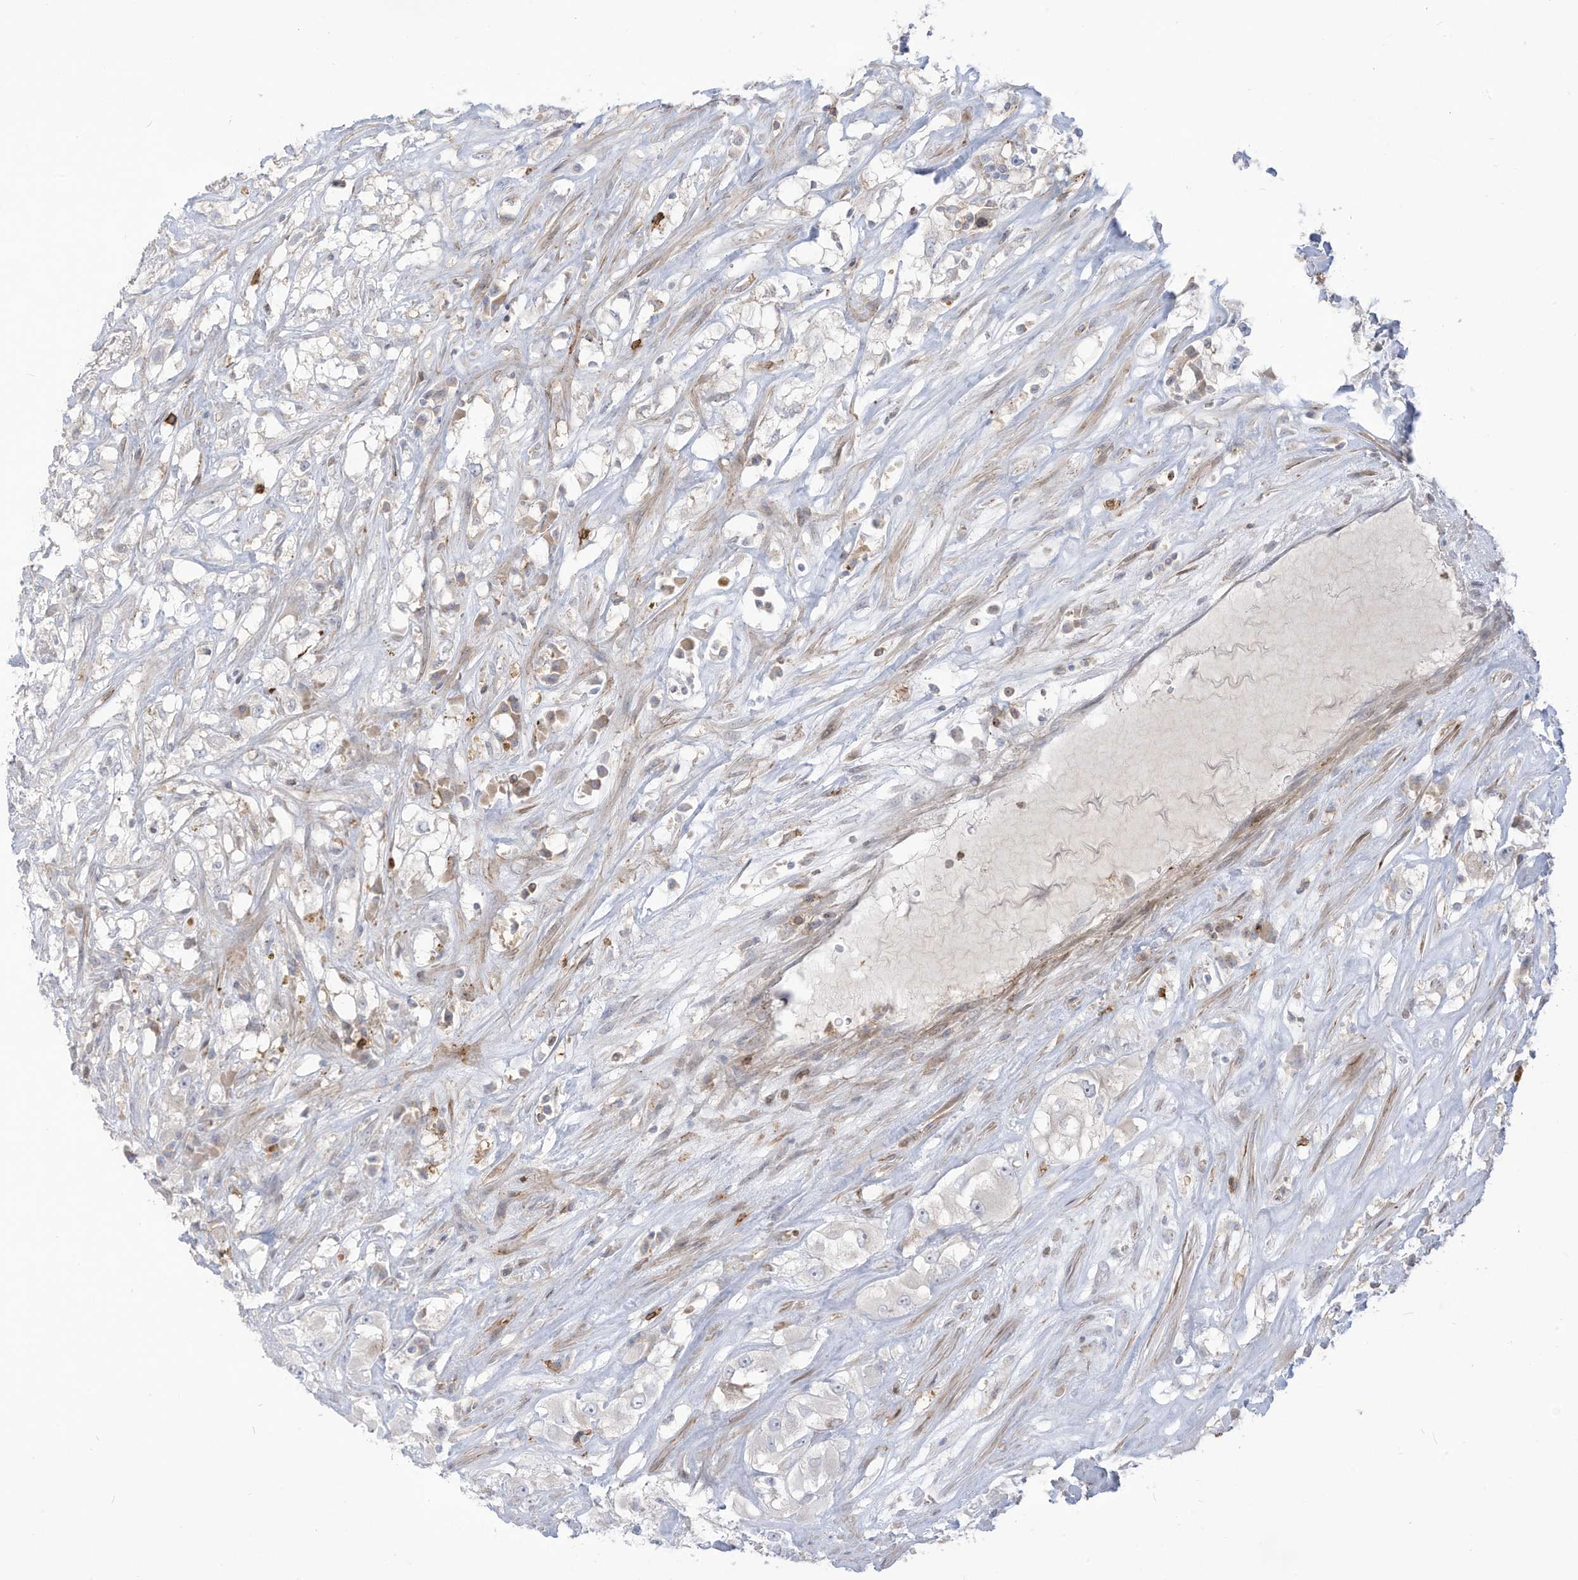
{"staining": {"intensity": "negative", "quantity": "none", "location": "none"}, "tissue": "renal cancer", "cell_type": "Tumor cells", "image_type": "cancer", "snomed": [{"axis": "morphology", "description": "Adenocarcinoma, NOS"}, {"axis": "topography", "description": "Kidney"}], "caption": "An immunohistochemistry micrograph of renal cancer (adenocarcinoma) is shown. There is no staining in tumor cells of renal cancer (adenocarcinoma).", "gene": "NOTO", "patient": {"sex": "female", "age": 52}}